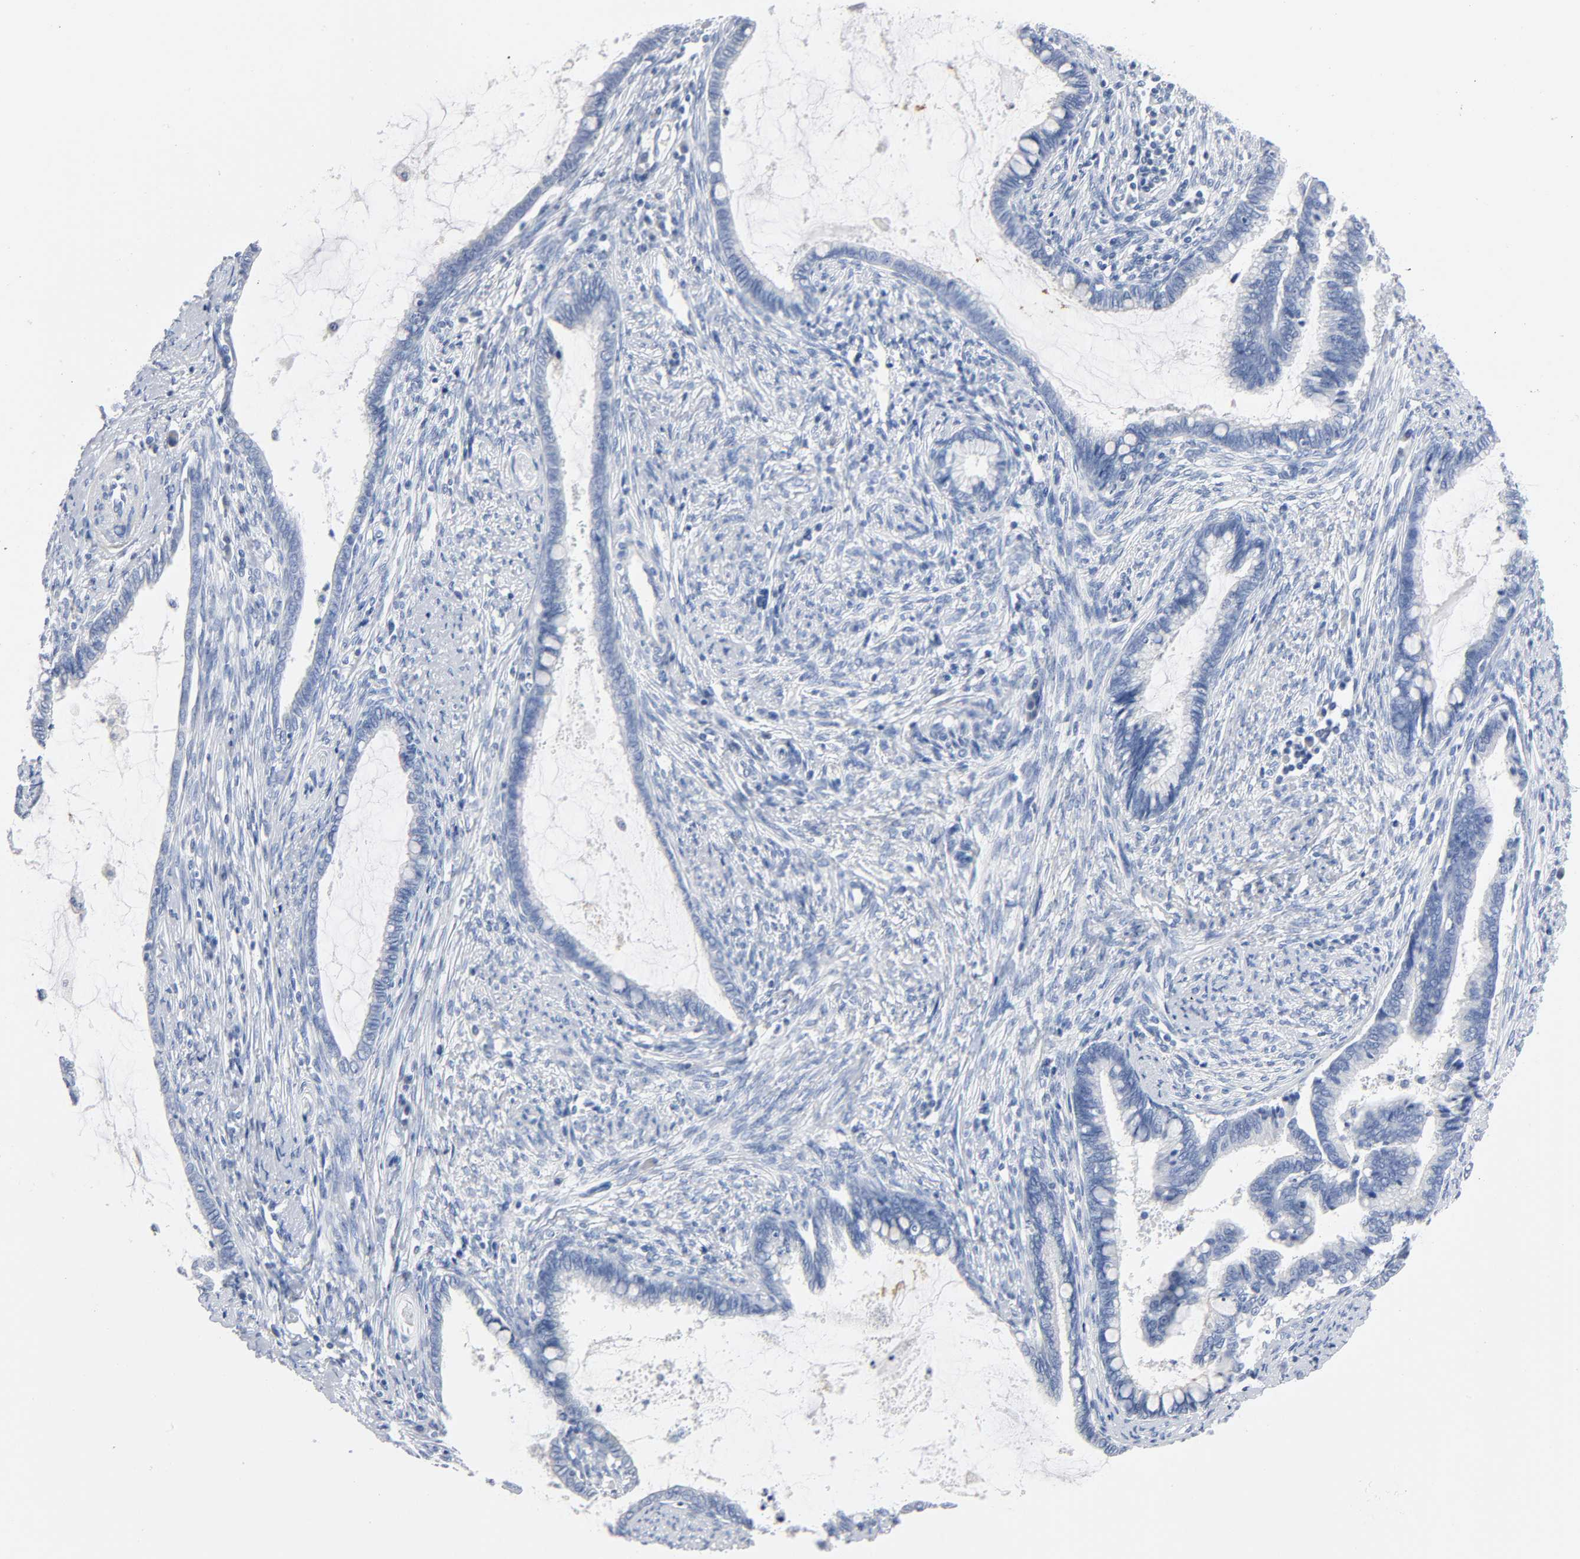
{"staining": {"intensity": "negative", "quantity": "none", "location": "none"}, "tissue": "cervical cancer", "cell_type": "Tumor cells", "image_type": "cancer", "snomed": [{"axis": "morphology", "description": "Adenocarcinoma, NOS"}, {"axis": "topography", "description": "Cervix"}], "caption": "This is a micrograph of immunohistochemistry staining of cervical cancer, which shows no expression in tumor cells.", "gene": "ACP3", "patient": {"sex": "female", "age": 44}}